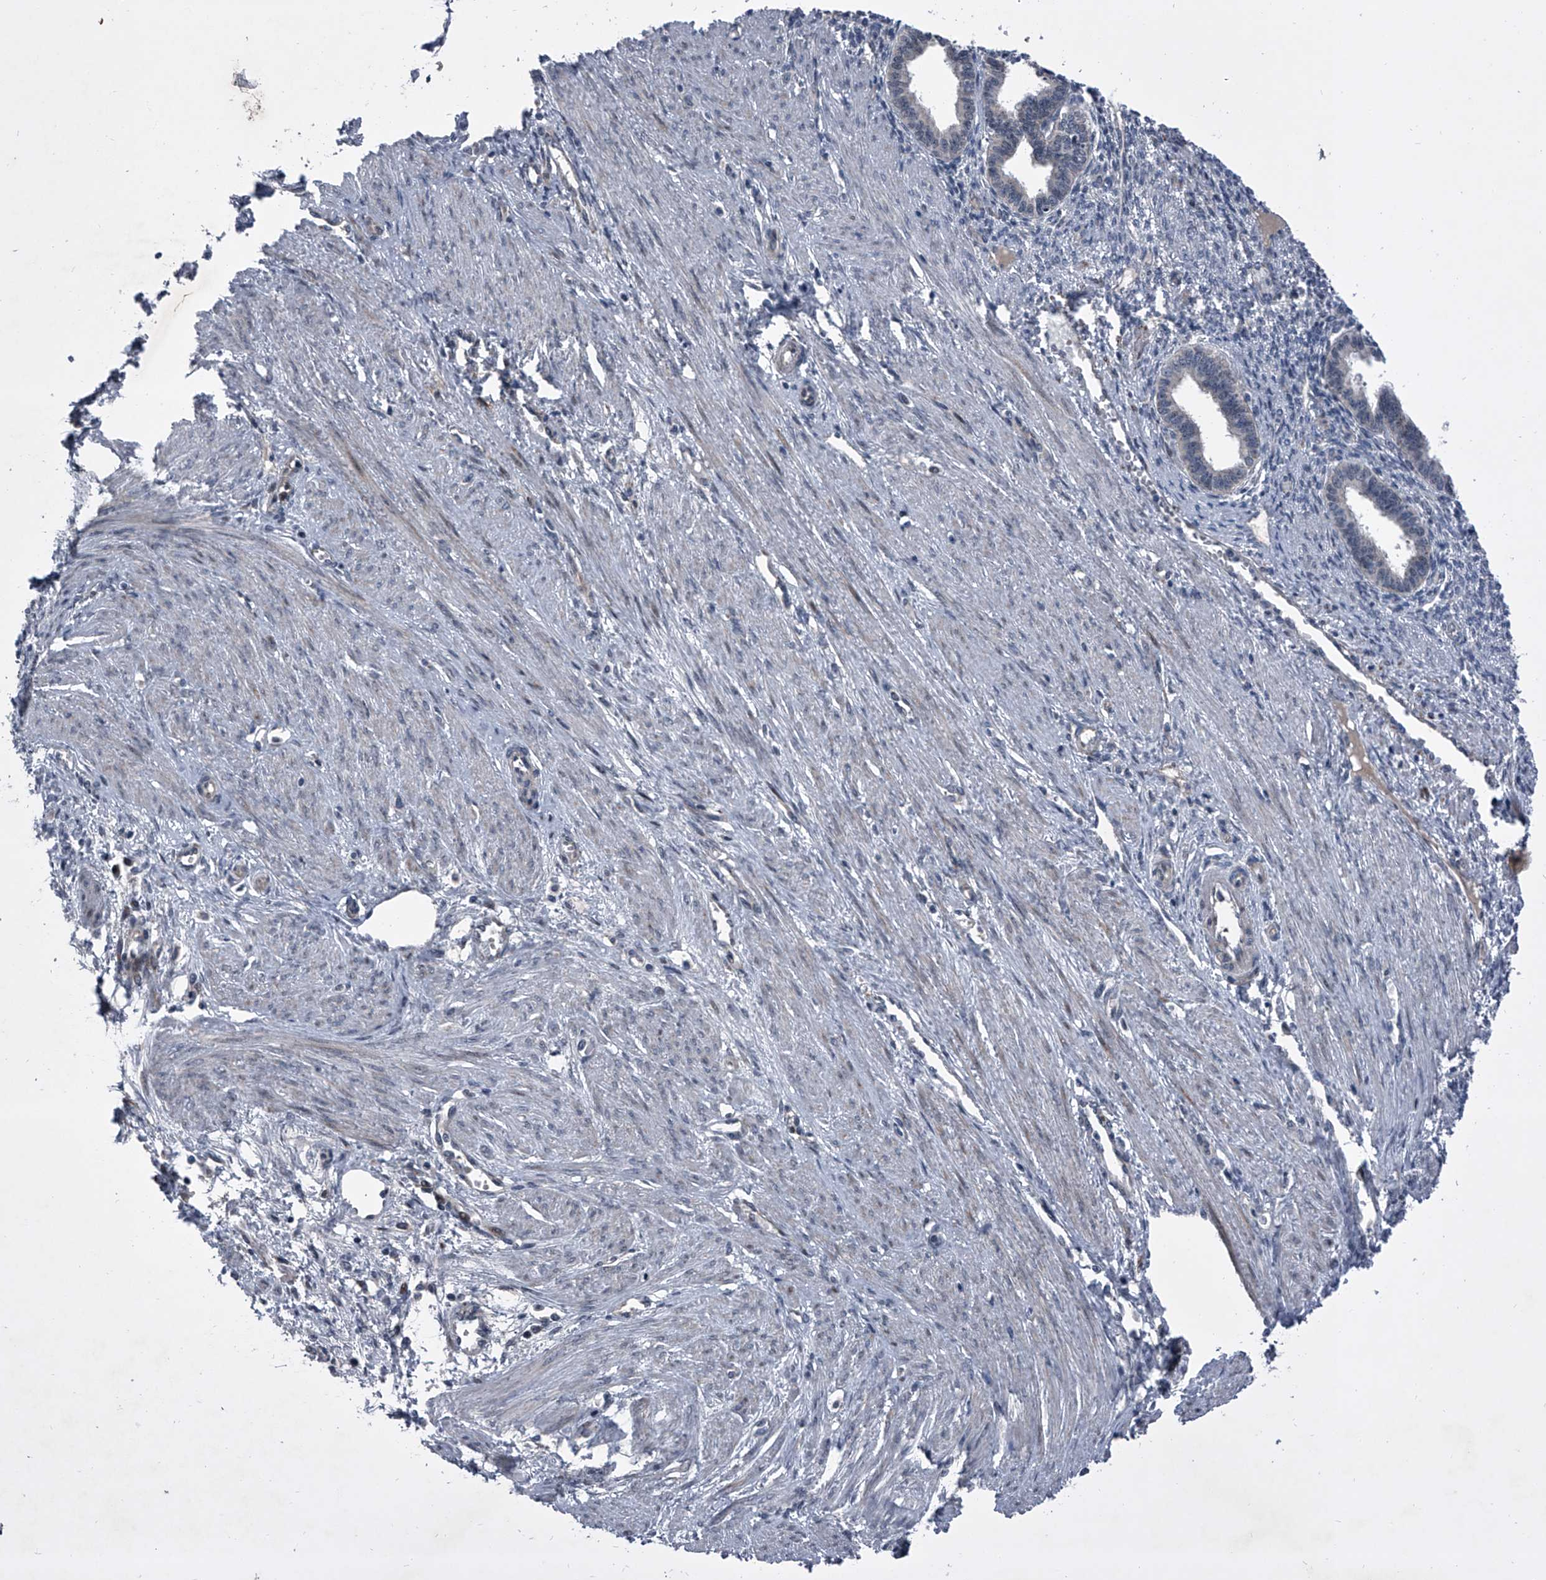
{"staining": {"intensity": "negative", "quantity": "none", "location": "none"}, "tissue": "endometrium", "cell_type": "Cells in endometrial stroma", "image_type": "normal", "snomed": [{"axis": "morphology", "description": "Normal tissue, NOS"}, {"axis": "topography", "description": "Endometrium"}], "caption": "This is an IHC histopathology image of benign endometrium. There is no expression in cells in endometrial stroma.", "gene": "ELK4", "patient": {"sex": "female", "age": 33}}